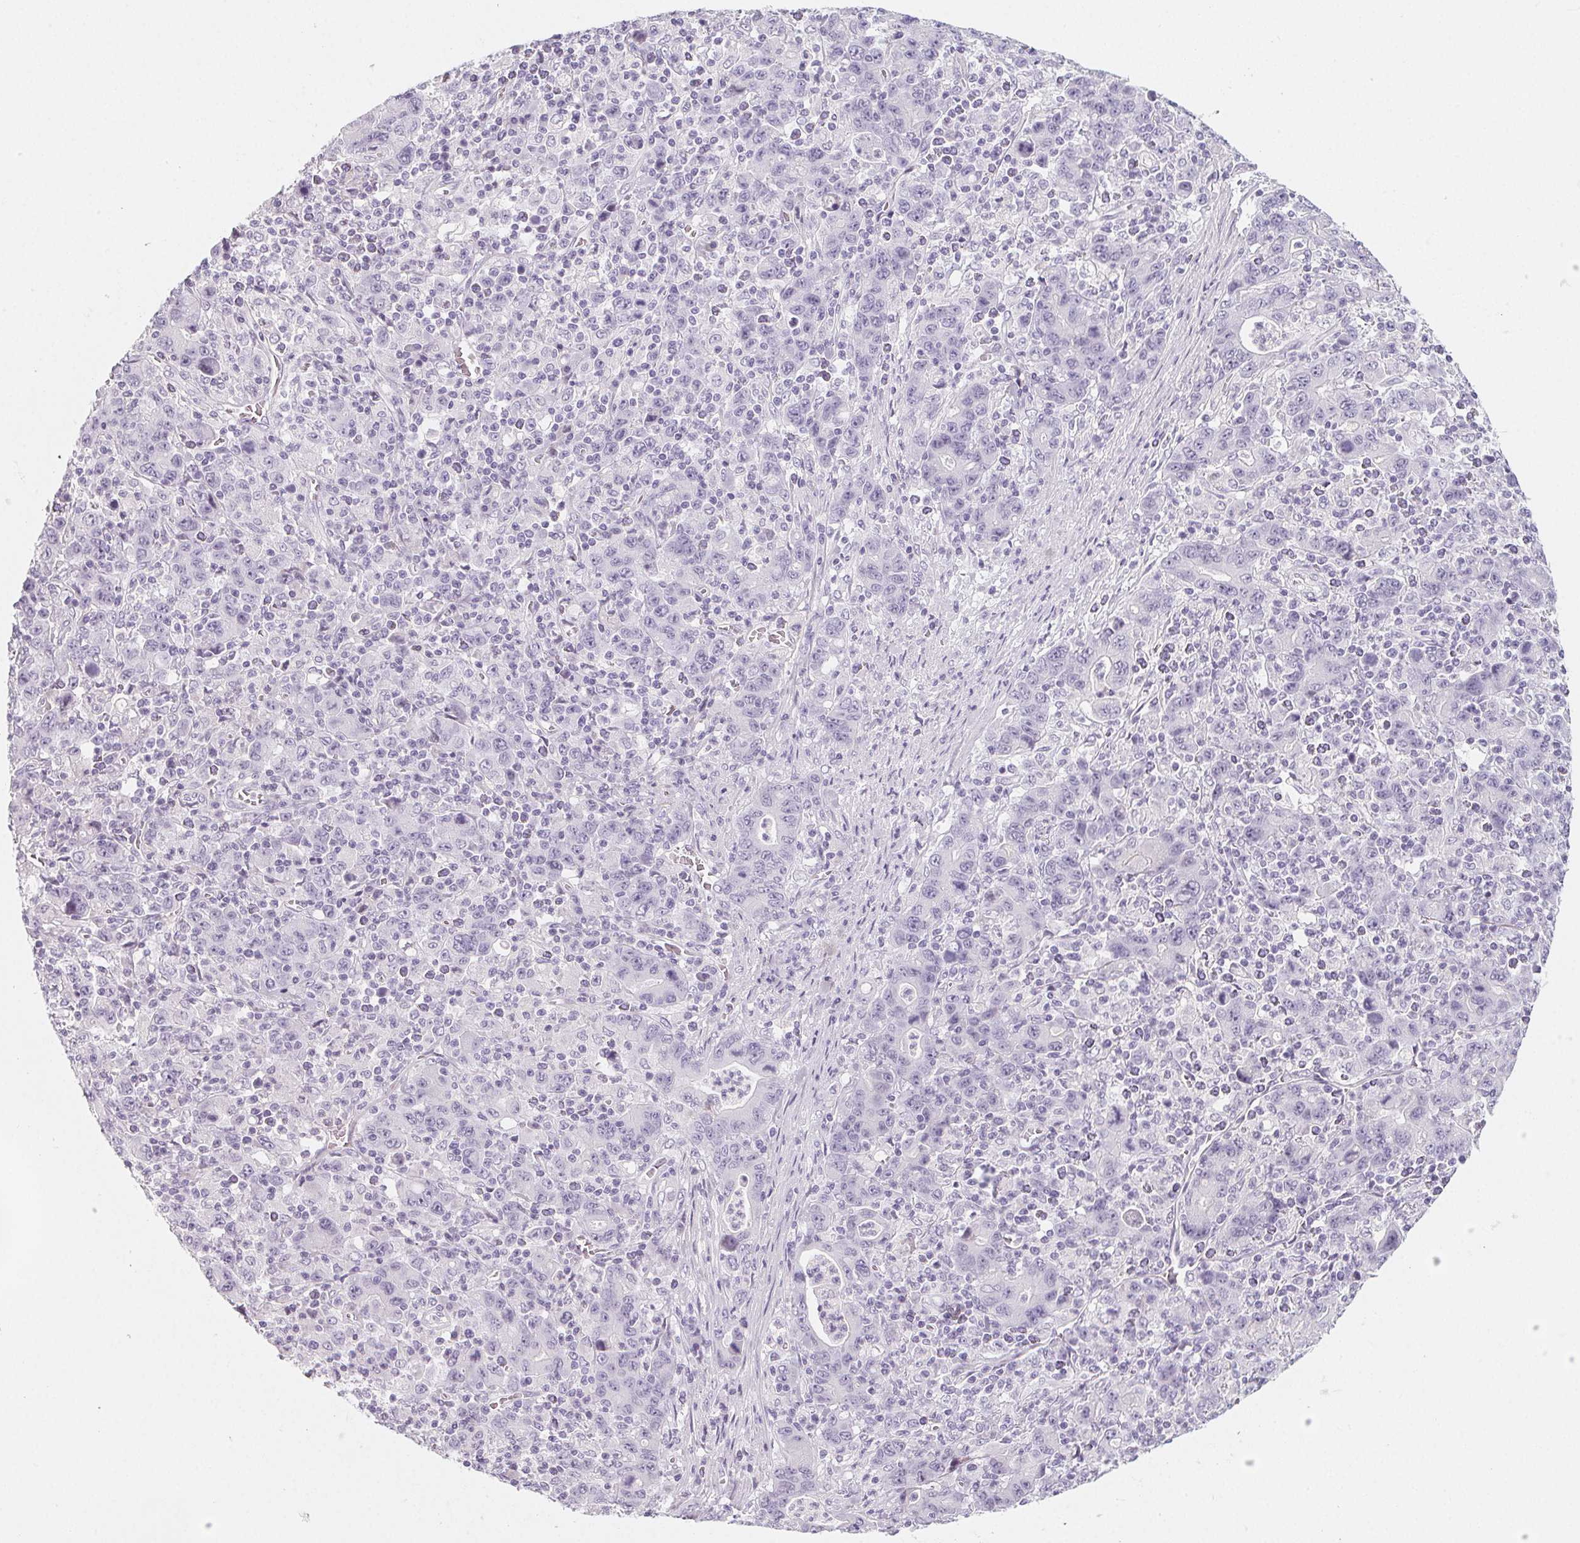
{"staining": {"intensity": "negative", "quantity": "none", "location": "none"}, "tissue": "stomach cancer", "cell_type": "Tumor cells", "image_type": "cancer", "snomed": [{"axis": "morphology", "description": "Adenocarcinoma, NOS"}, {"axis": "topography", "description": "Stomach, upper"}], "caption": "Immunohistochemical staining of stomach adenocarcinoma displays no significant positivity in tumor cells. The staining is performed using DAB brown chromogen with nuclei counter-stained in using hematoxylin.", "gene": "SH3GL2", "patient": {"sex": "male", "age": 69}}